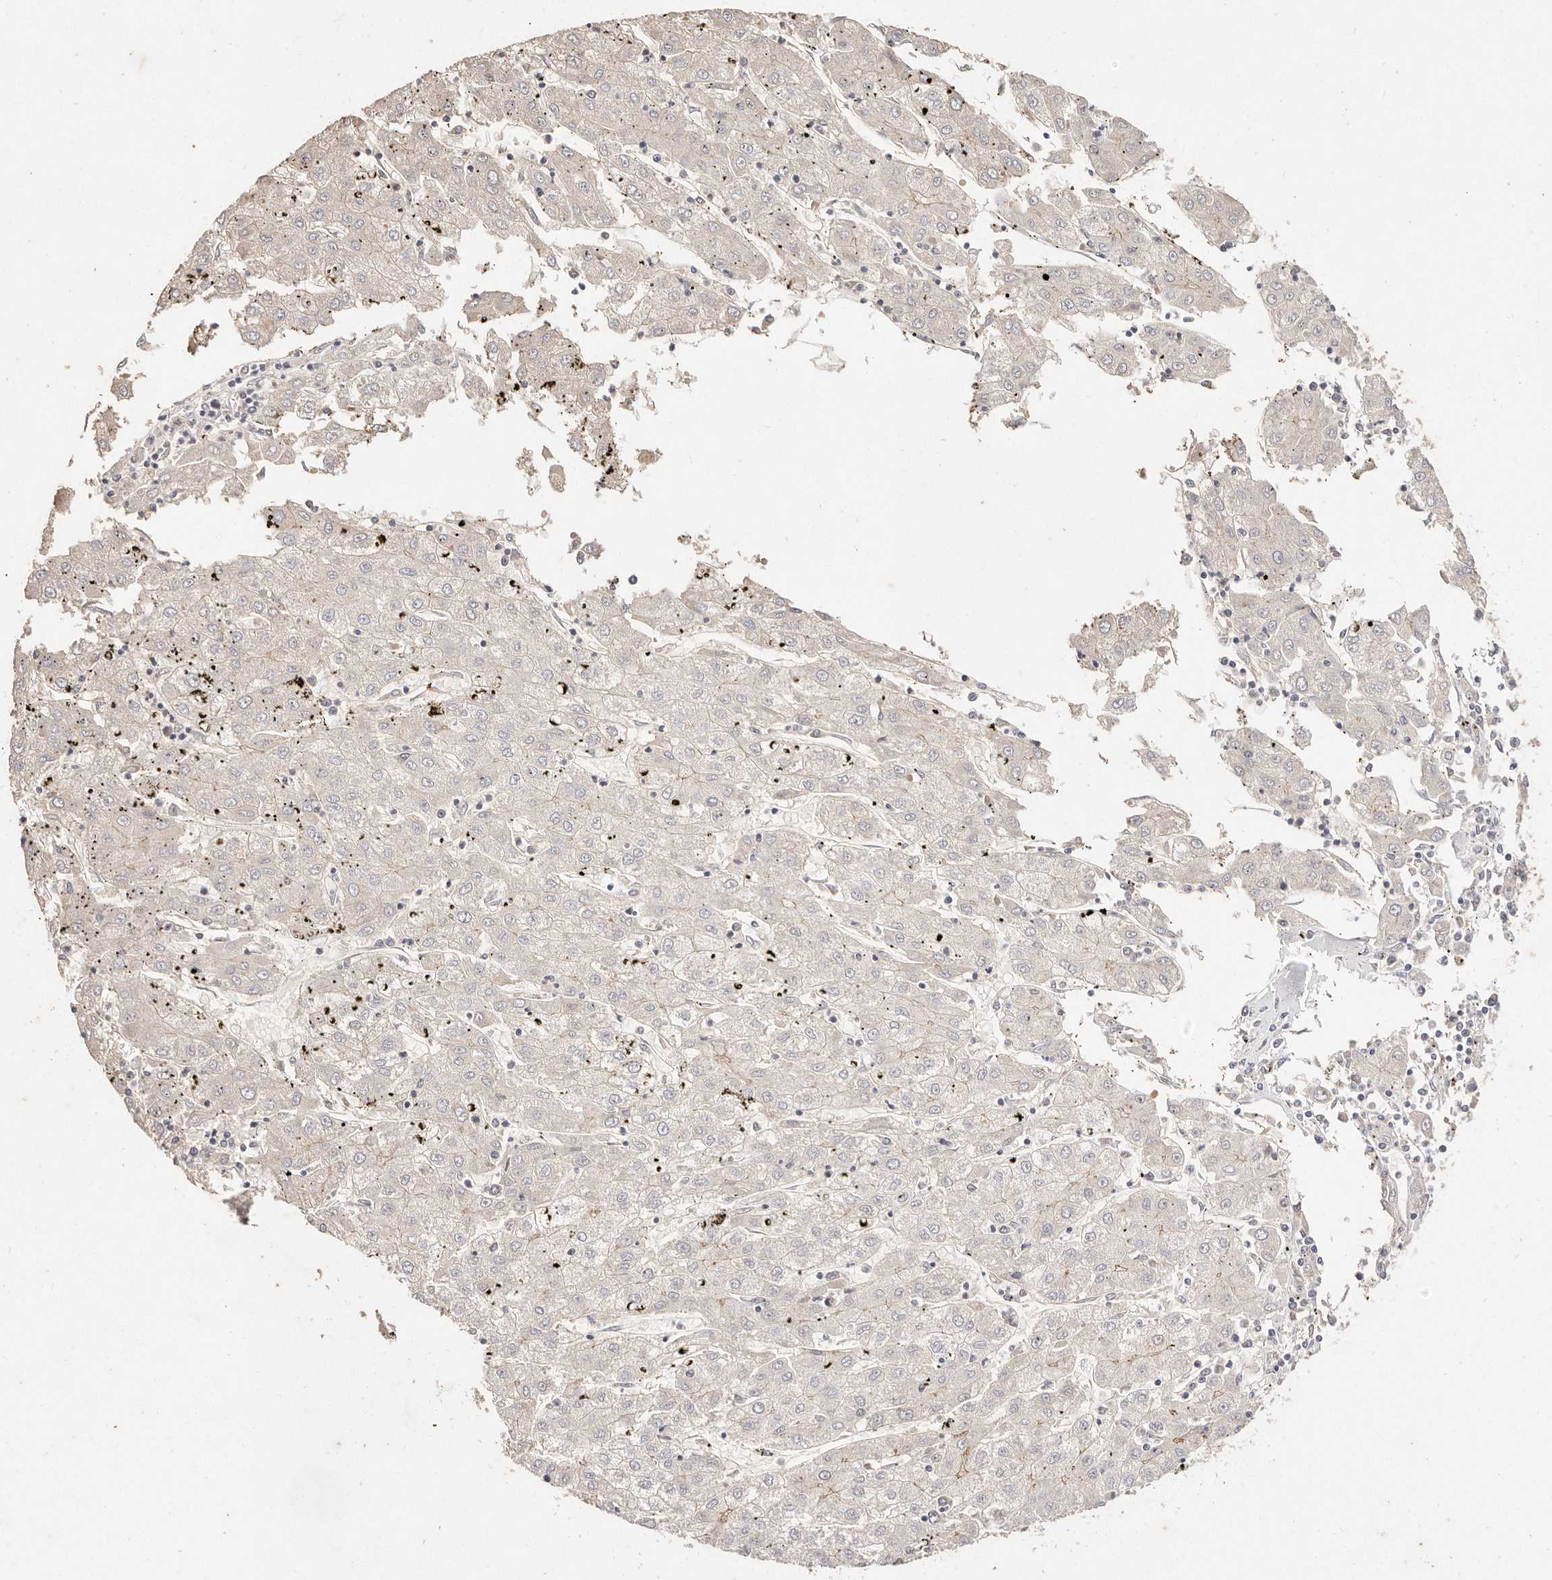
{"staining": {"intensity": "negative", "quantity": "none", "location": "none"}, "tissue": "liver cancer", "cell_type": "Tumor cells", "image_type": "cancer", "snomed": [{"axis": "morphology", "description": "Carcinoma, Hepatocellular, NOS"}, {"axis": "topography", "description": "Liver"}], "caption": "Immunohistochemistry (IHC) image of liver hepatocellular carcinoma stained for a protein (brown), which shows no staining in tumor cells.", "gene": "CXADR", "patient": {"sex": "male", "age": 72}}